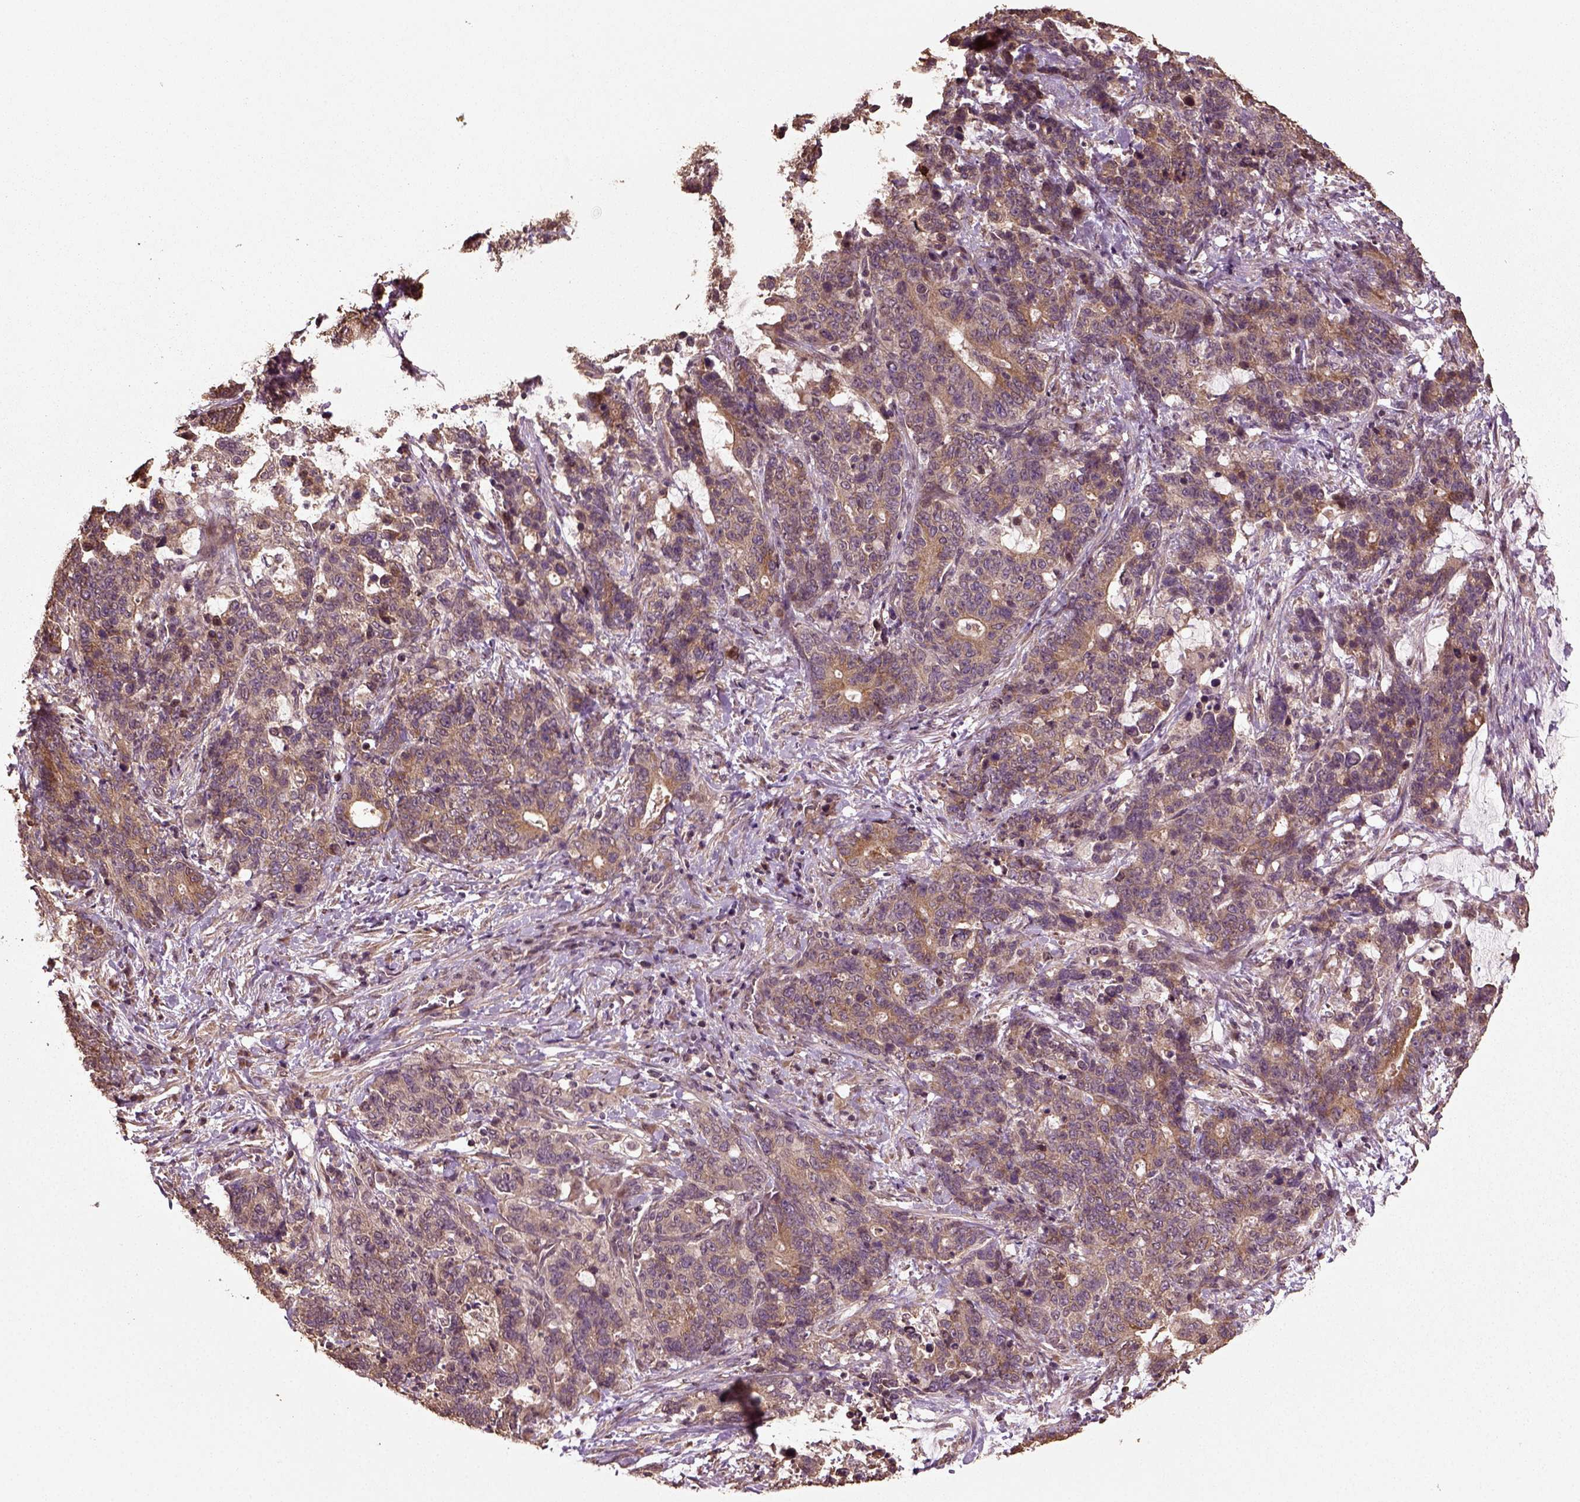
{"staining": {"intensity": "moderate", "quantity": "25%-75%", "location": "cytoplasmic/membranous"}, "tissue": "stomach cancer", "cell_type": "Tumor cells", "image_type": "cancer", "snomed": [{"axis": "morphology", "description": "Normal tissue, NOS"}, {"axis": "morphology", "description": "Adenocarcinoma, NOS"}, {"axis": "topography", "description": "Stomach"}], "caption": "Tumor cells exhibit medium levels of moderate cytoplasmic/membranous positivity in approximately 25%-75% of cells in human stomach cancer (adenocarcinoma). (DAB = brown stain, brightfield microscopy at high magnification).", "gene": "ERV3-1", "patient": {"sex": "female", "age": 64}}